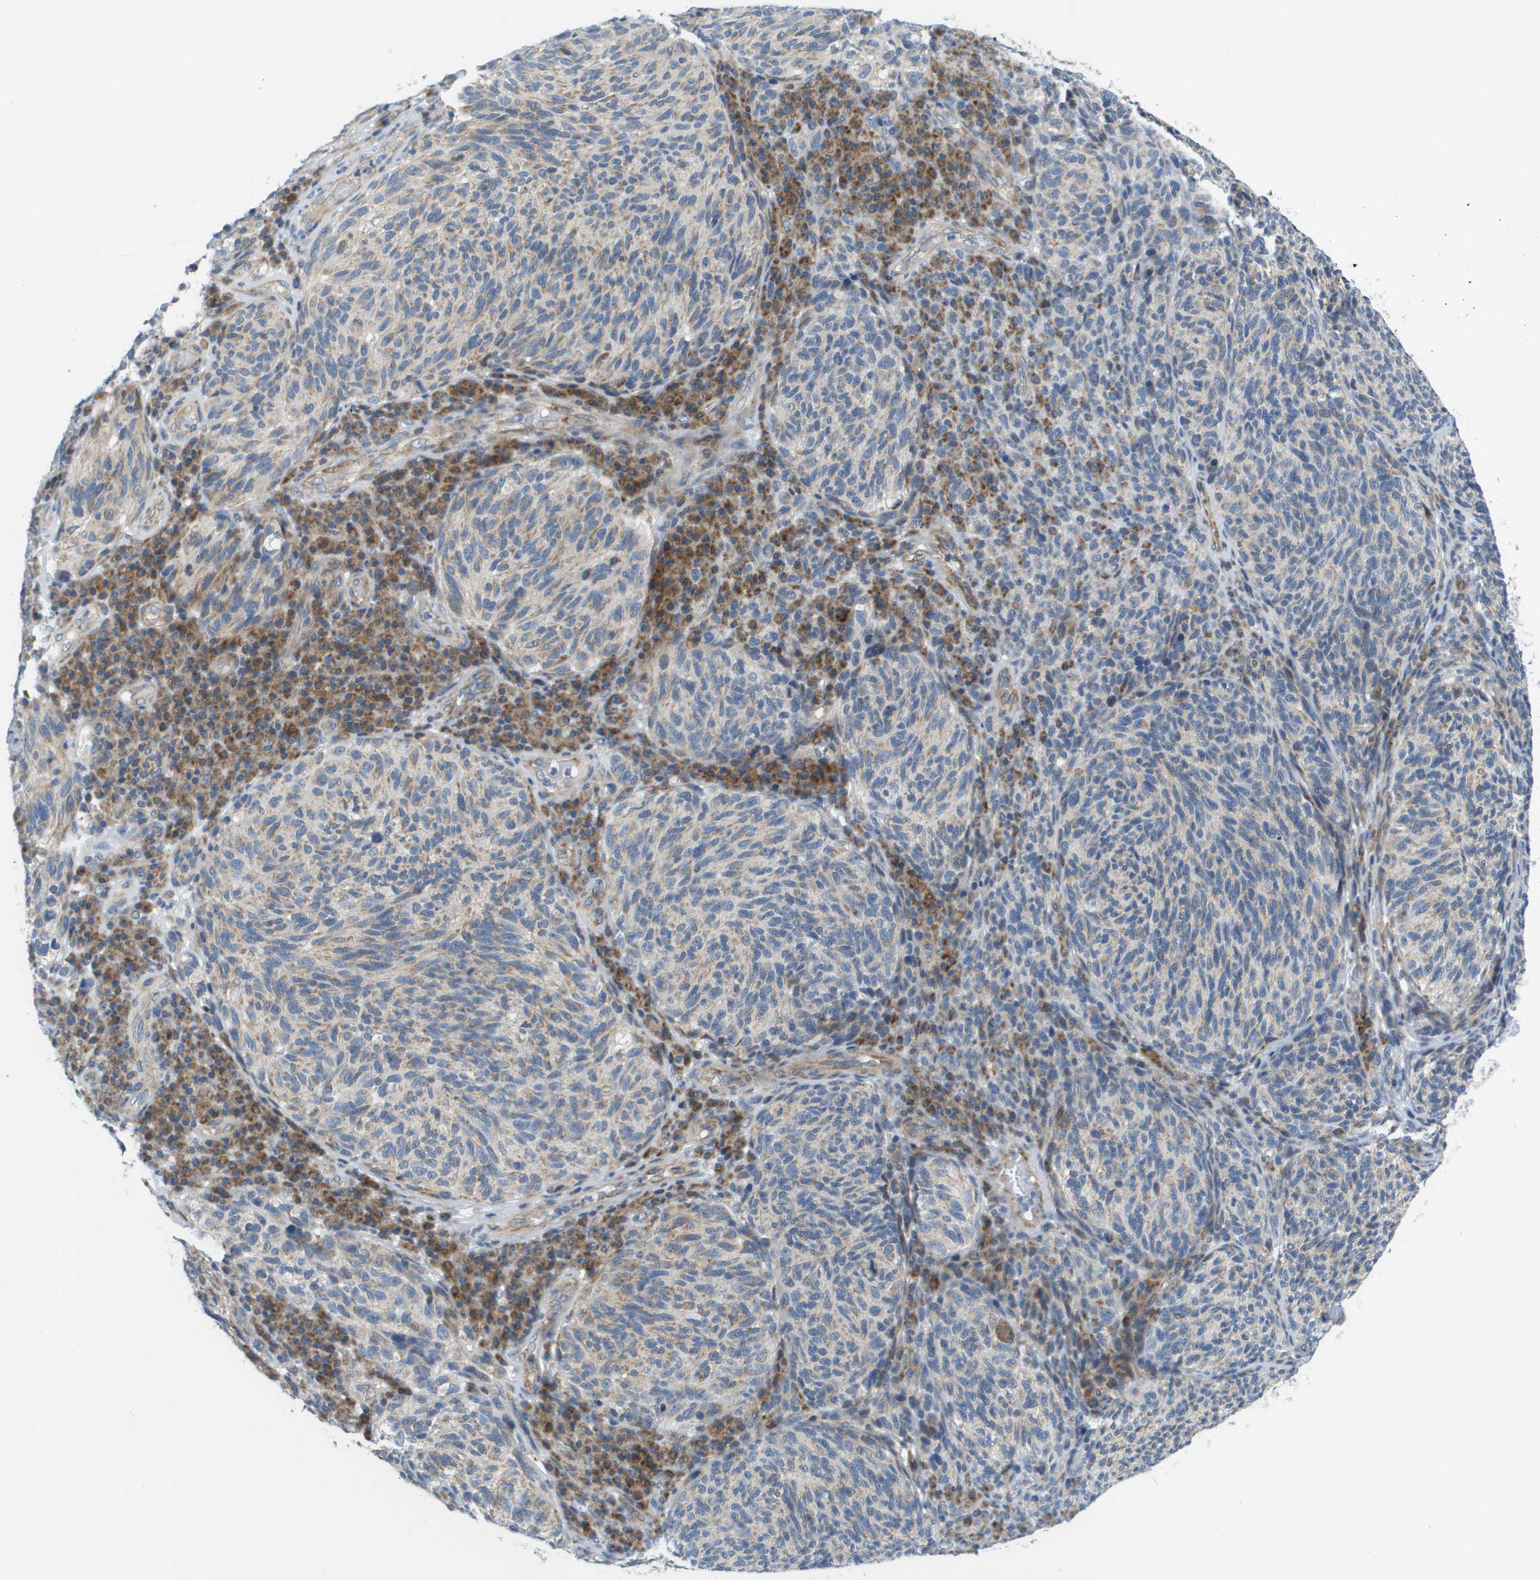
{"staining": {"intensity": "weak", "quantity": "<25%", "location": "cytoplasmic/membranous"}, "tissue": "melanoma", "cell_type": "Tumor cells", "image_type": "cancer", "snomed": [{"axis": "morphology", "description": "Malignant melanoma, NOS"}, {"axis": "topography", "description": "Skin"}], "caption": "IHC image of neoplastic tissue: human malignant melanoma stained with DAB shows no significant protein positivity in tumor cells.", "gene": "KRT23", "patient": {"sex": "female", "age": 73}}